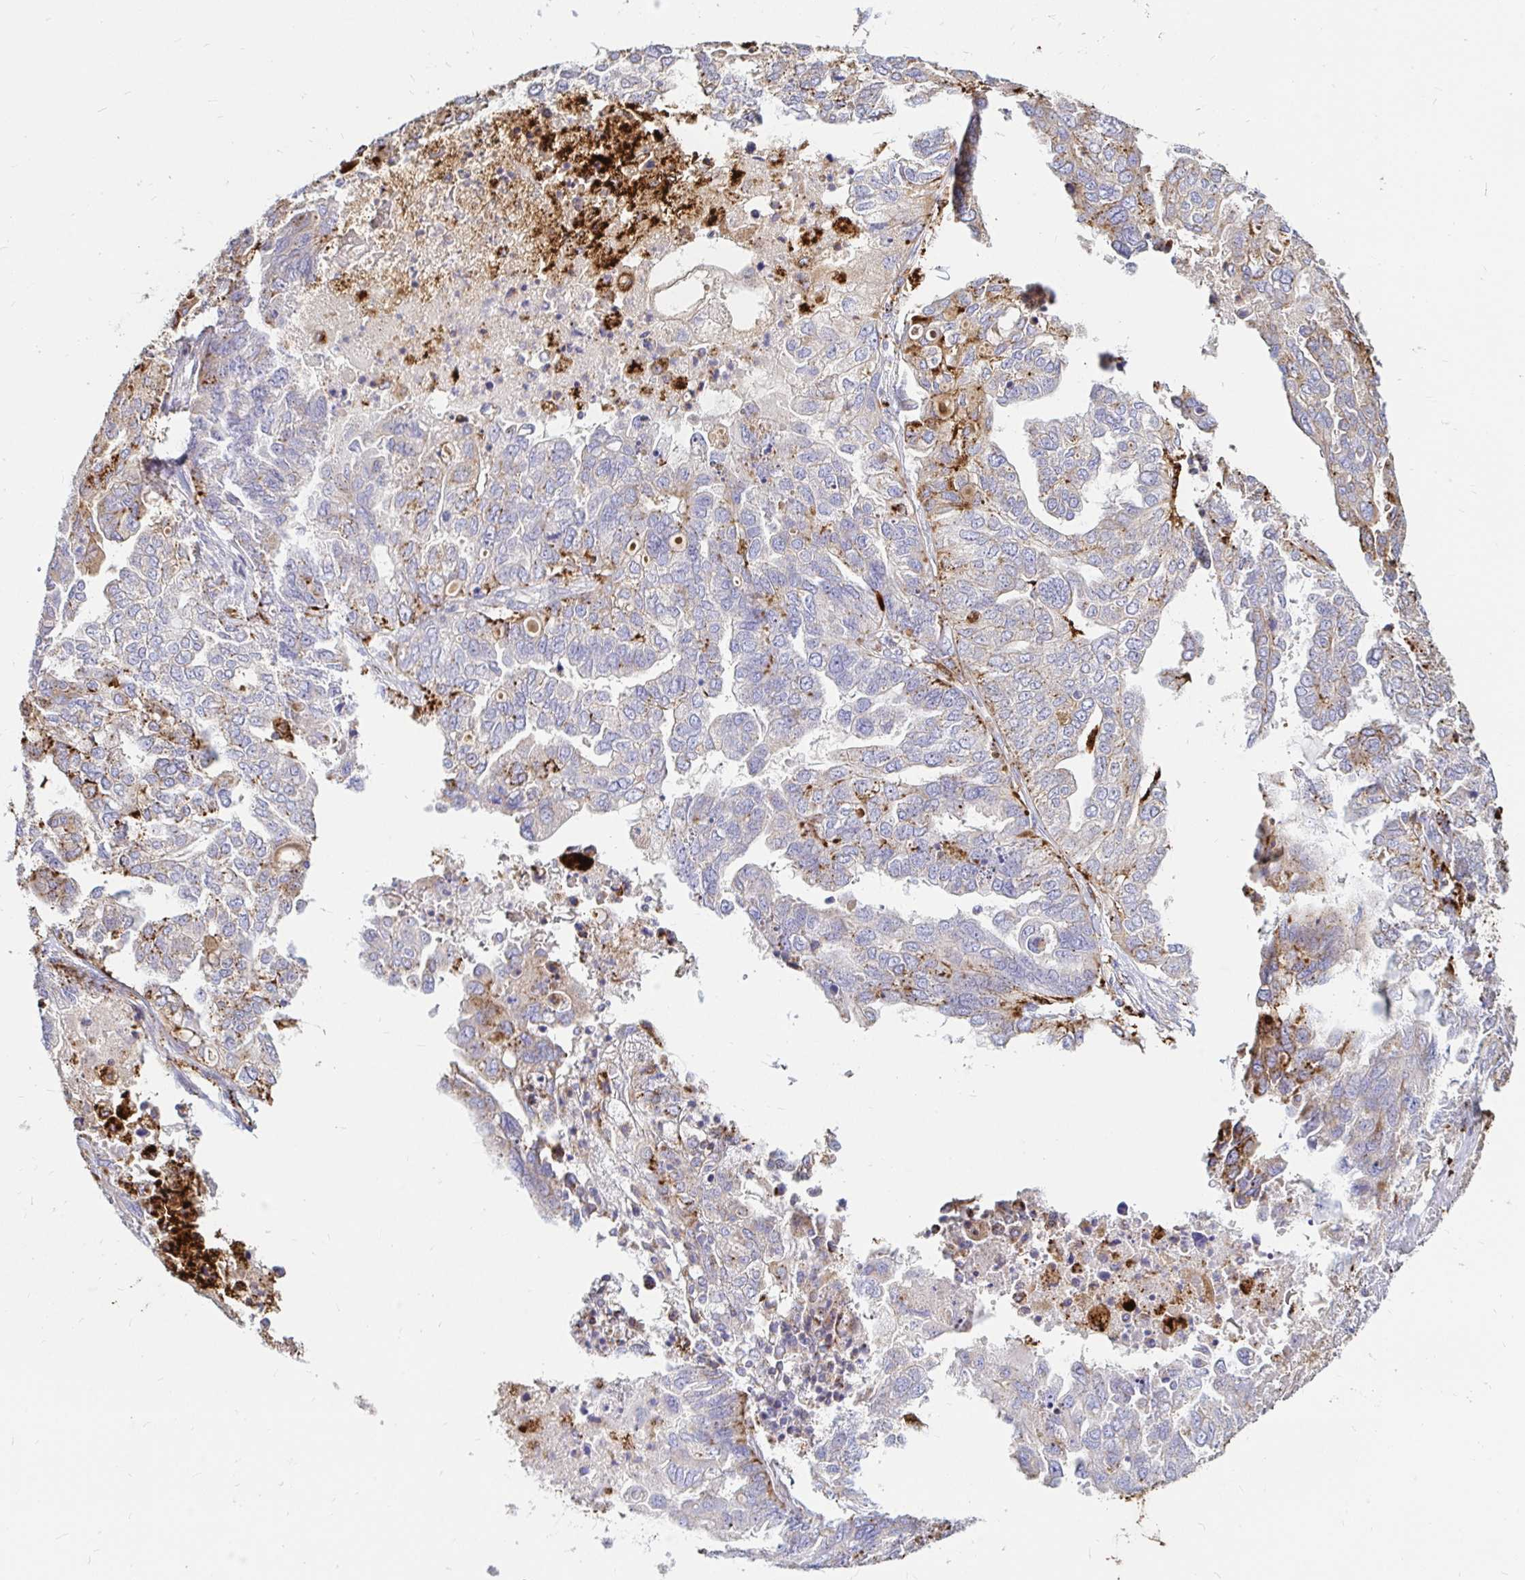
{"staining": {"intensity": "moderate", "quantity": "<25%", "location": "cytoplasmic/membranous"}, "tissue": "ovarian cancer", "cell_type": "Tumor cells", "image_type": "cancer", "snomed": [{"axis": "morphology", "description": "Cystadenocarcinoma, serous, NOS"}, {"axis": "topography", "description": "Ovary"}], "caption": "An image showing moderate cytoplasmic/membranous staining in approximately <25% of tumor cells in serous cystadenocarcinoma (ovarian), as visualized by brown immunohistochemical staining.", "gene": "FUCA1", "patient": {"sex": "female", "age": 53}}